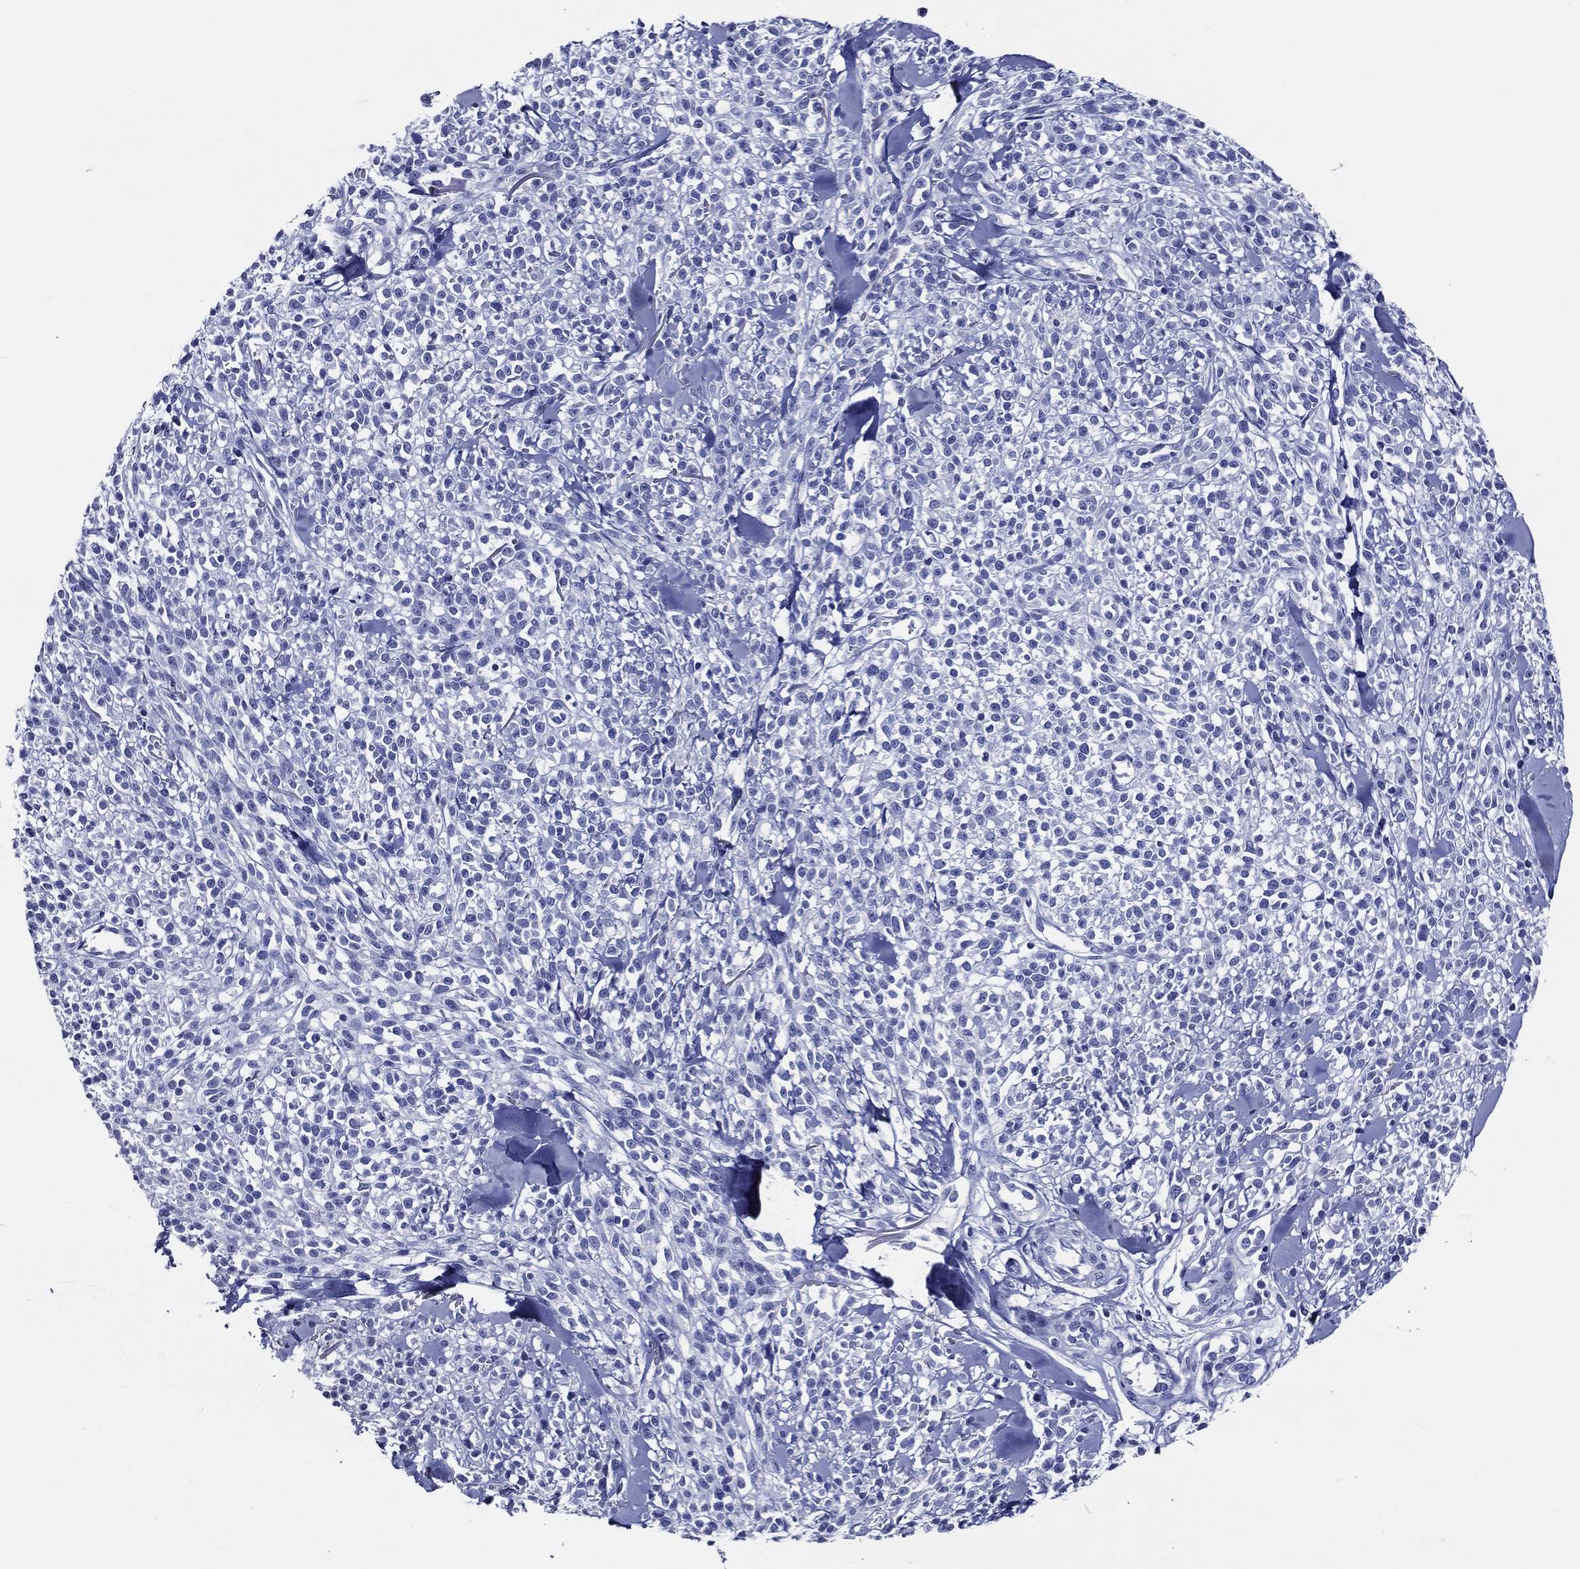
{"staining": {"intensity": "negative", "quantity": "none", "location": "none"}, "tissue": "melanoma", "cell_type": "Tumor cells", "image_type": "cancer", "snomed": [{"axis": "morphology", "description": "Malignant melanoma, NOS"}, {"axis": "topography", "description": "Skin"}, {"axis": "topography", "description": "Skin of trunk"}], "caption": "DAB (3,3'-diaminobenzidine) immunohistochemical staining of human melanoma exhibits no significant staining in tumor cells.", "gene": "ACE2", "patient": {"sex": "male", "age": 74}}